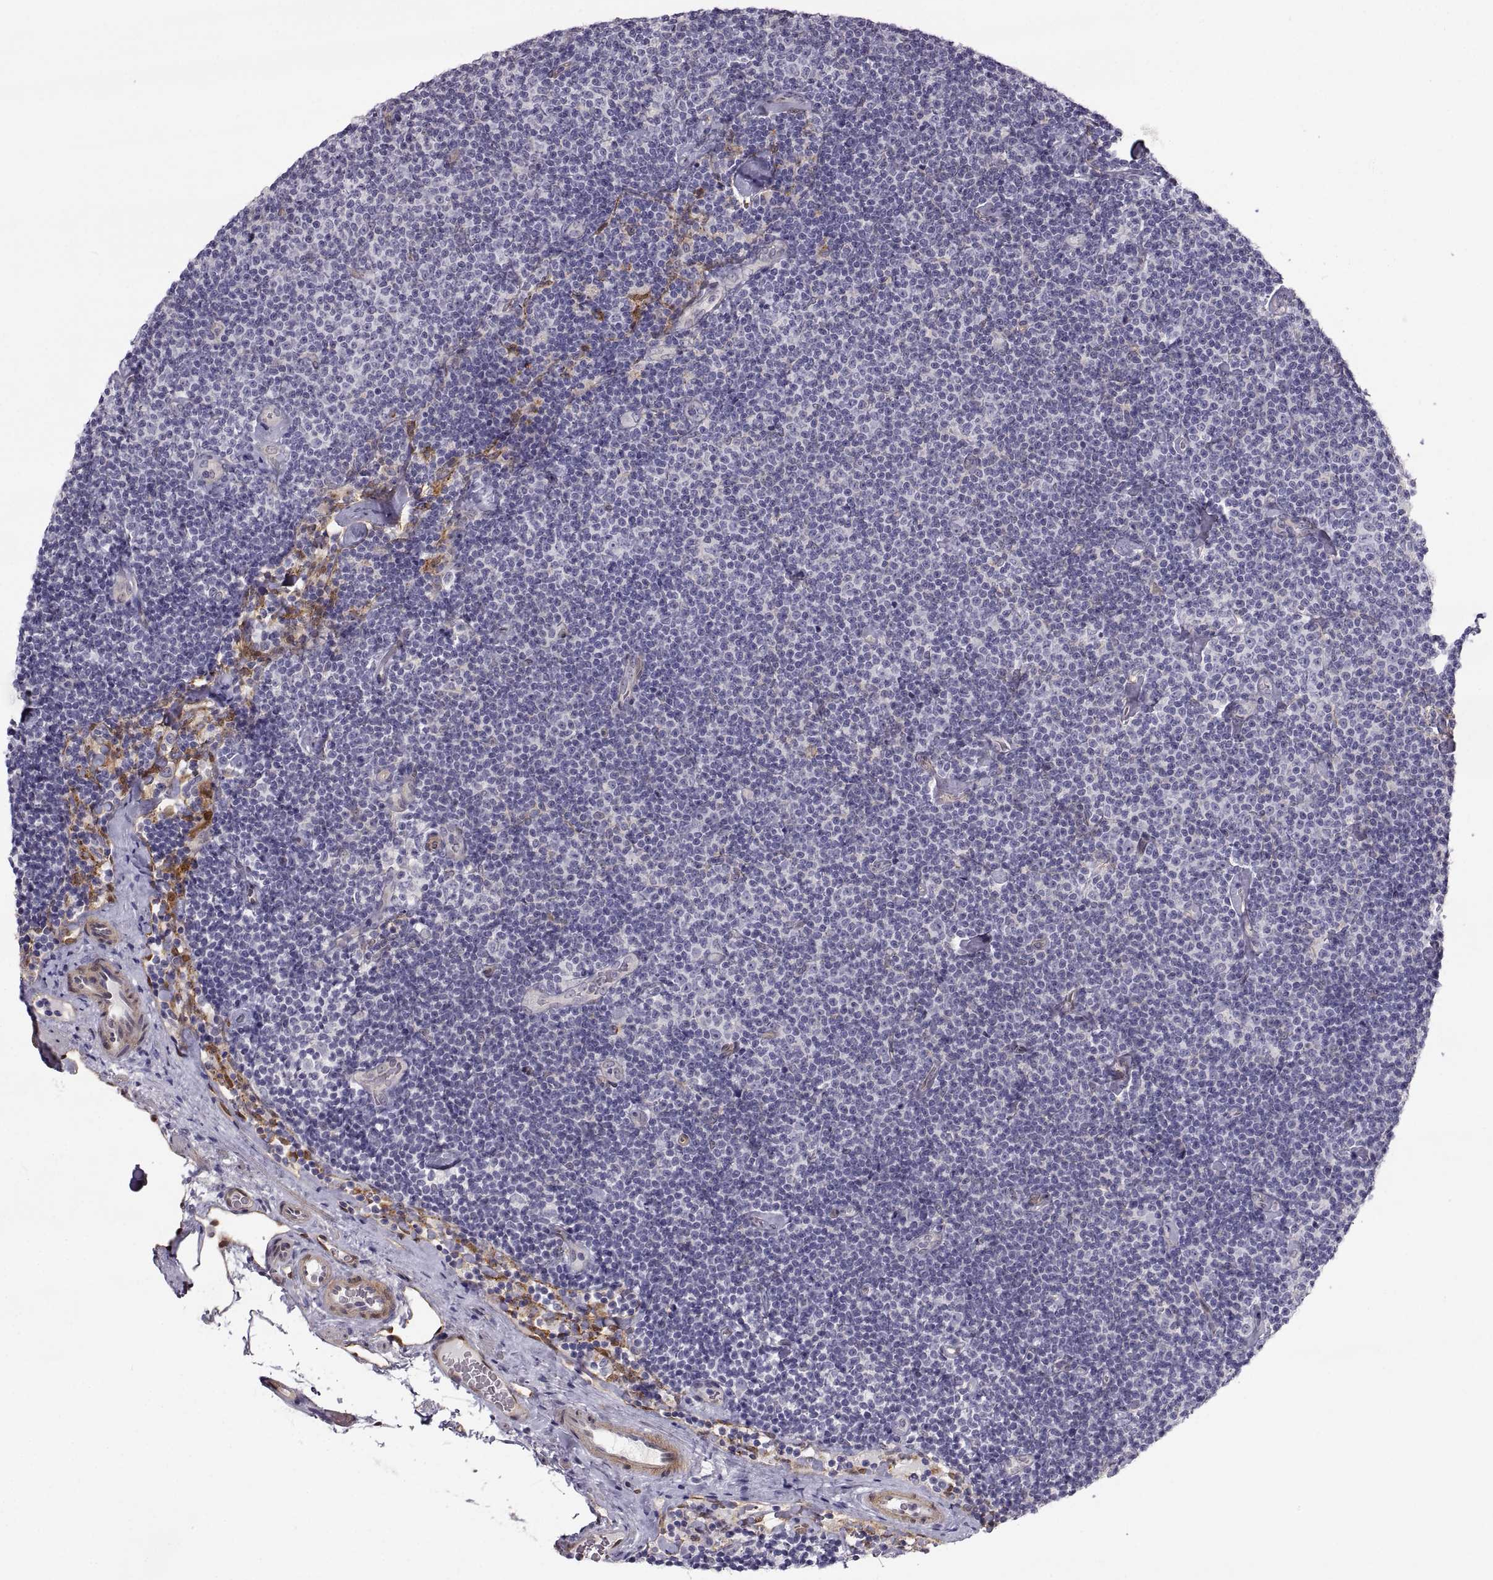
{"staining": {"intensity": "negative", "quantity": "none", "location": "none"}, "tissue": "lymphoma", "cell_type": "Tumor cells", "image_type": "cancer", "snomed": [{"axis": "morphology", "description": "Malignant lymphoma, non-Hodgkin's type, Low grade"}, {"axis": "topography", "description": "Lymph node"}], "caption": "Human lymphoma stained for a protein using immunohistochemistry shows no positivity in tumor cells.", "gene": "PGM5", "patient": {"sex": "male", "age": 81}}